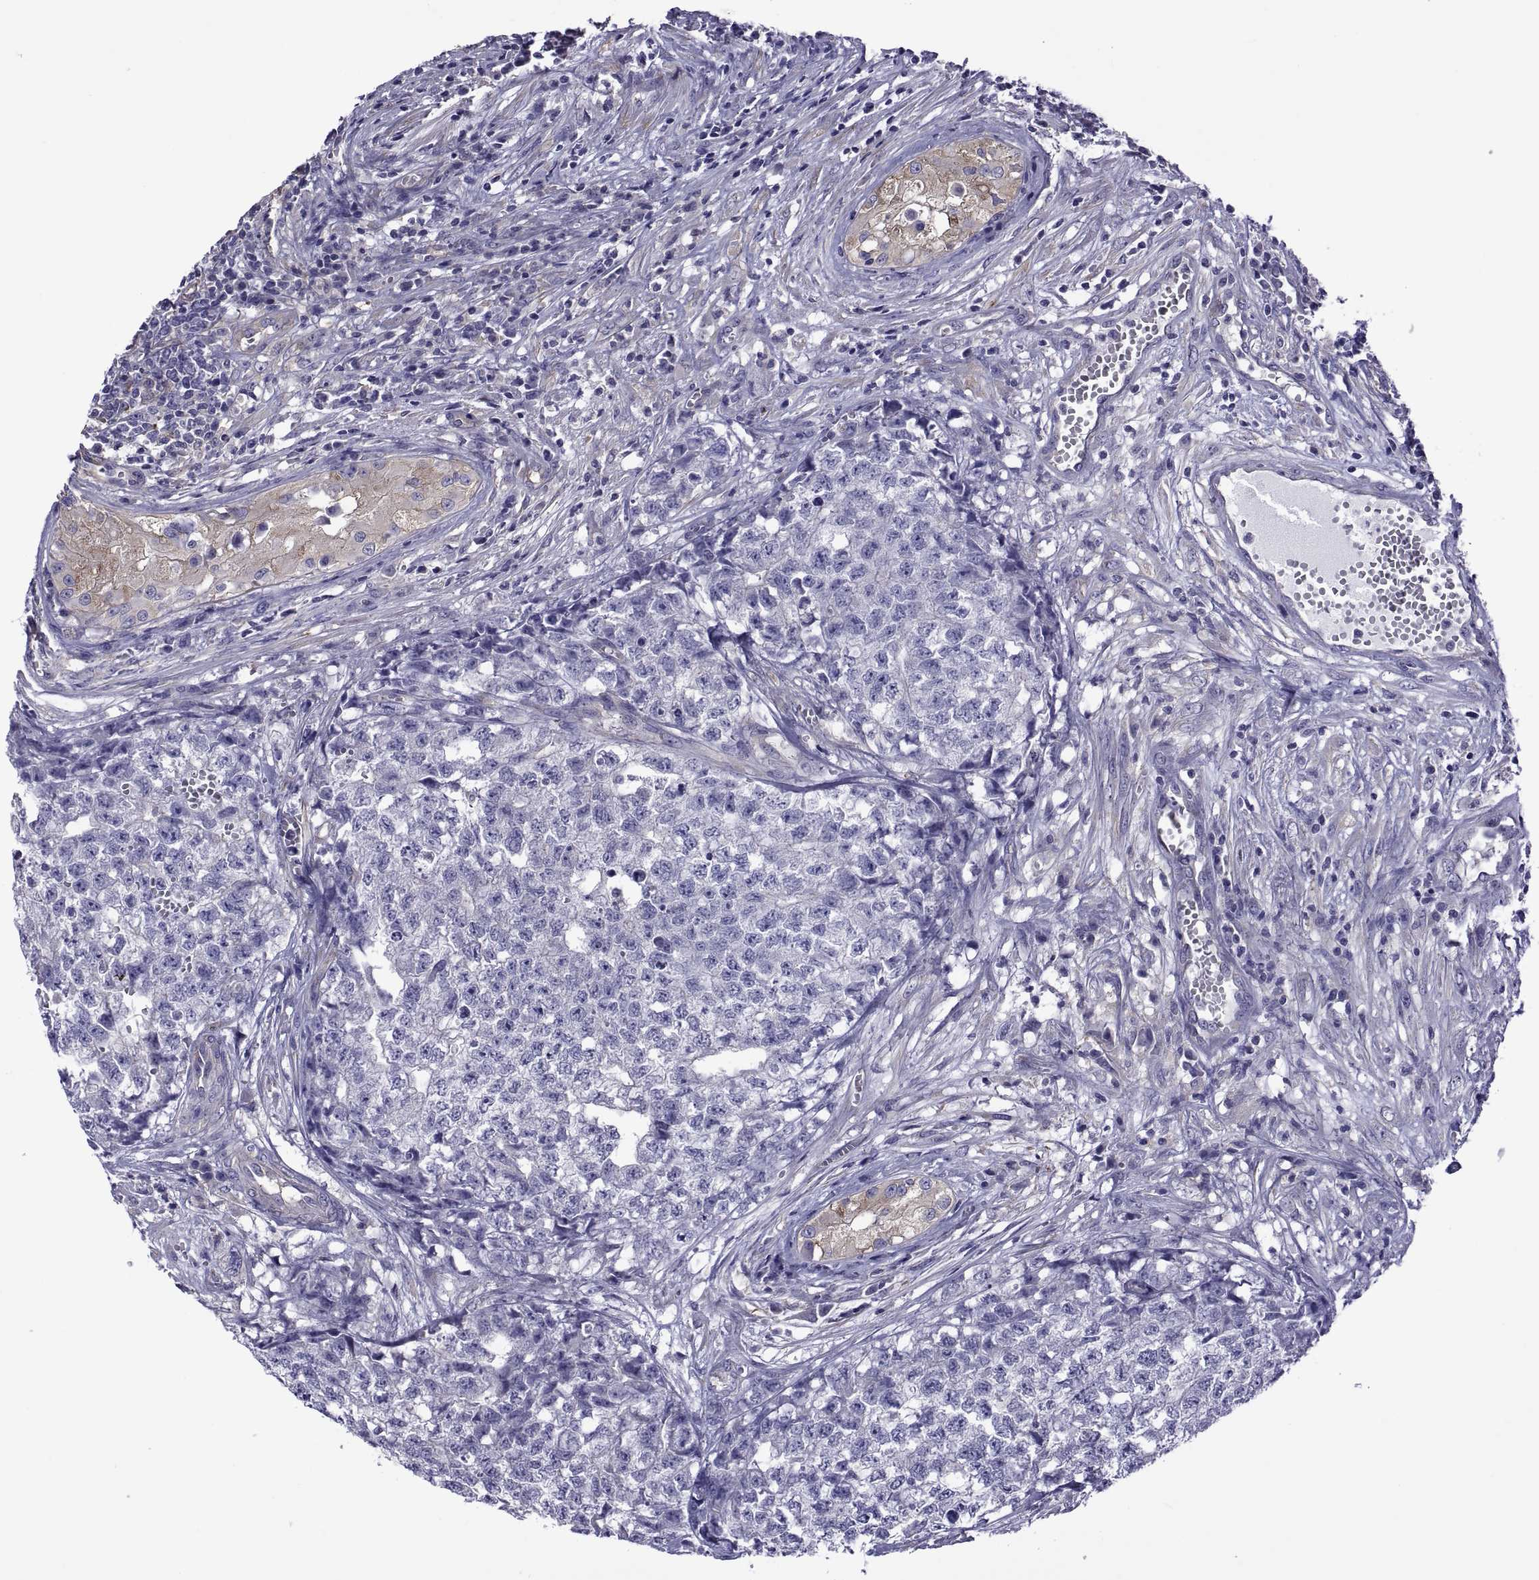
{"staining": {"intensity": "negative", "quantity": "none", "location": "none"}, "tissue": "testis cancer", "cell_type": "Tumor cells", "image_type": "cancer", "snomed": [{"axis": "morphology", "description": "Seminoma, NOS"}, {"axis": "morphology", "description": "Carcinoma, Embryonal, NOS"}, {"axis": "topography", "description": "Testis"}], "caption": "A high-resolution histopathology image shows immunohistochemistry (IHC) staining of testis cancer, which displays no significant expression in tumor cells. (IHC, brightfield microscopy, high magnification).", "gene": "TMC3", "patient": {"sex": "male", "age": 22}}